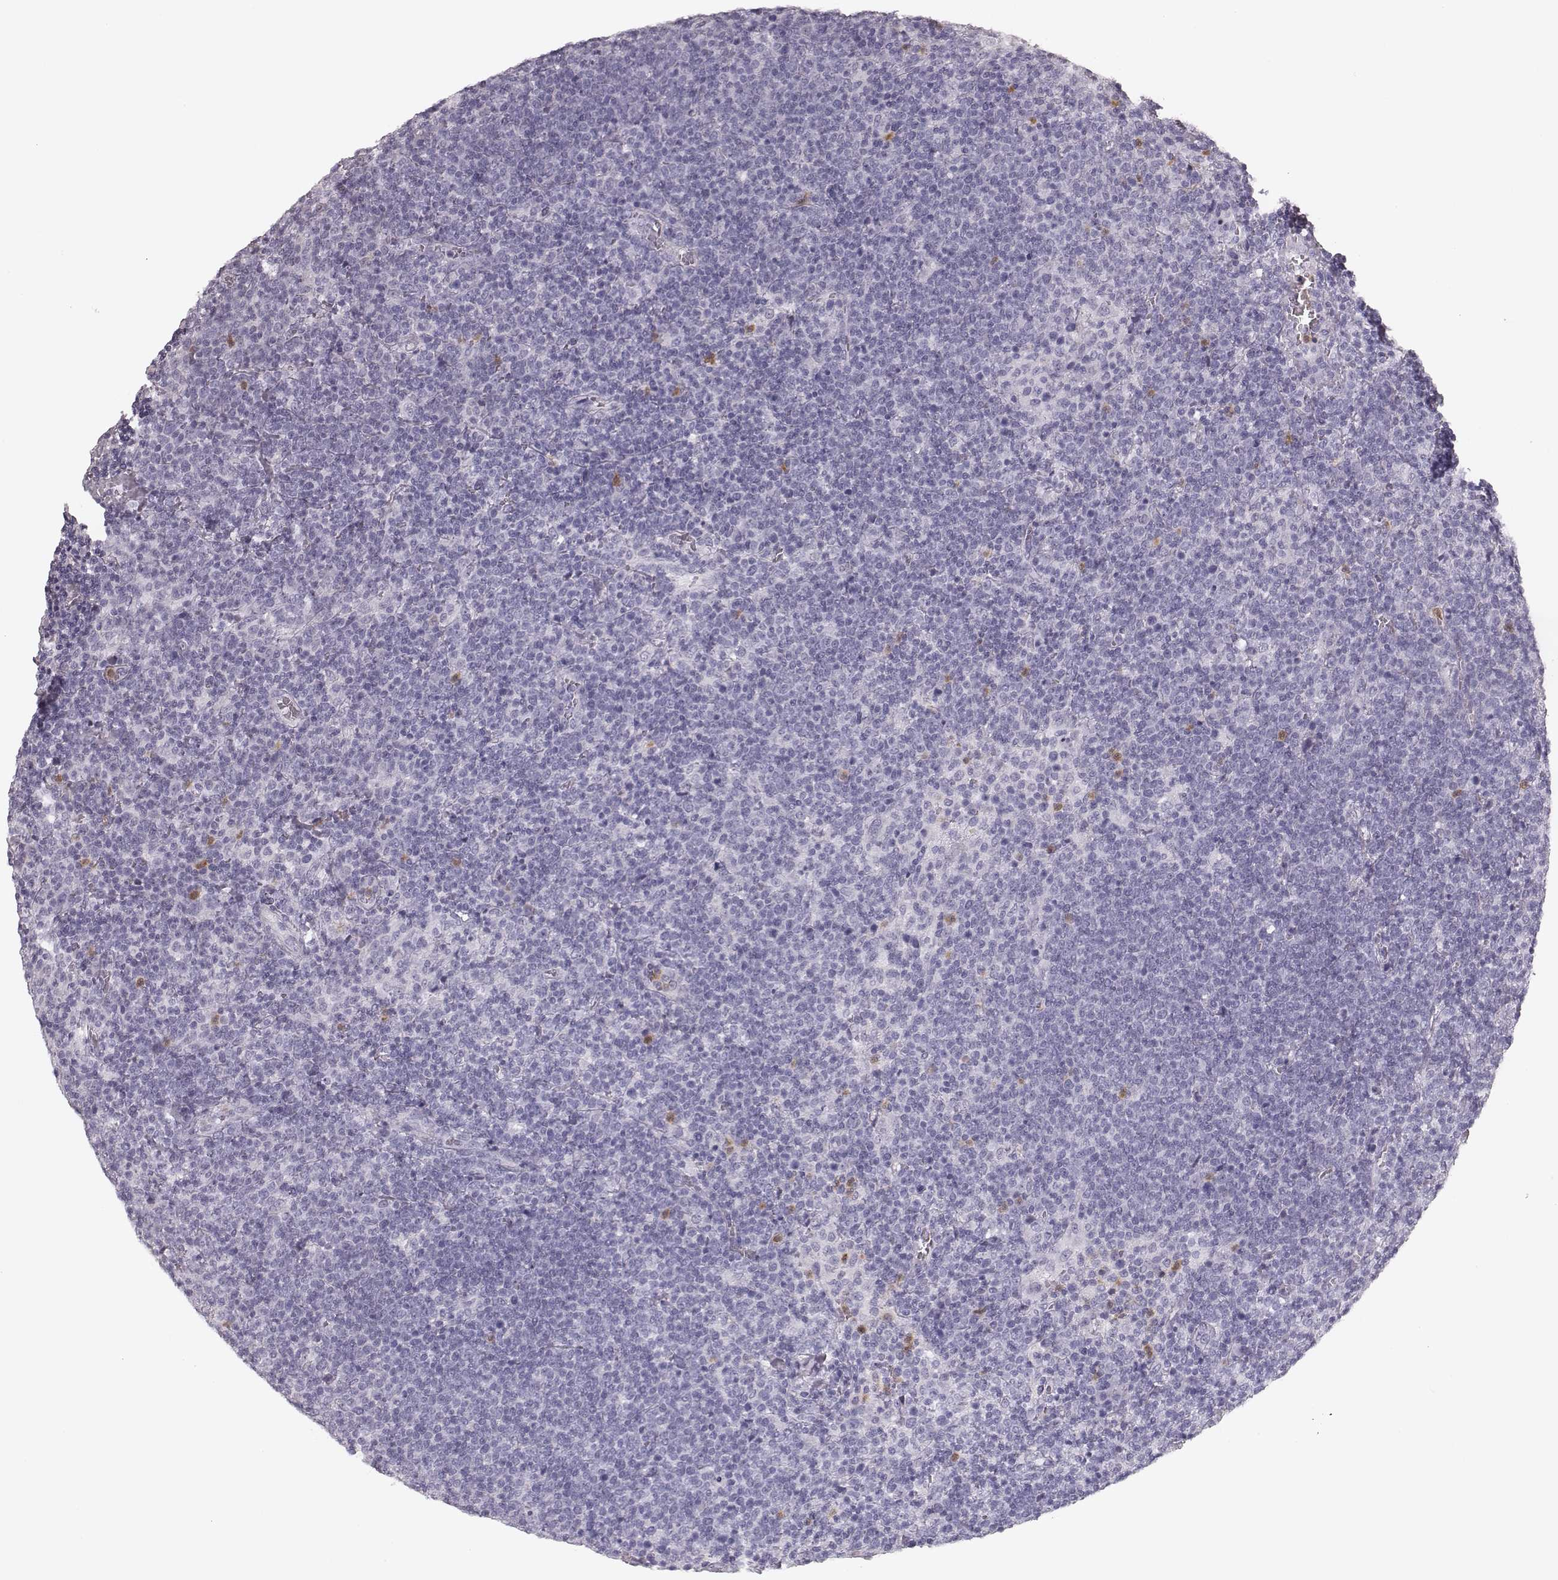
{"staining": {"intensity": "negative", "quantity": "none", "location": "none"}, "tissue": "lymphoma", "cell_type": "Tumor cells", "image_type": "cancer", "snomed": [{"axis": "morphology", "description": "Malignant lymphoma, non-Hodgkin's type, High grade"}, {"axis": "topography", "description": "Lymph node"}], "caption": "Tumor cells are negative for brown protein staining in lymphoma.", "gene": "ELANE", "patient": {"sex": "male", "age": 61}}